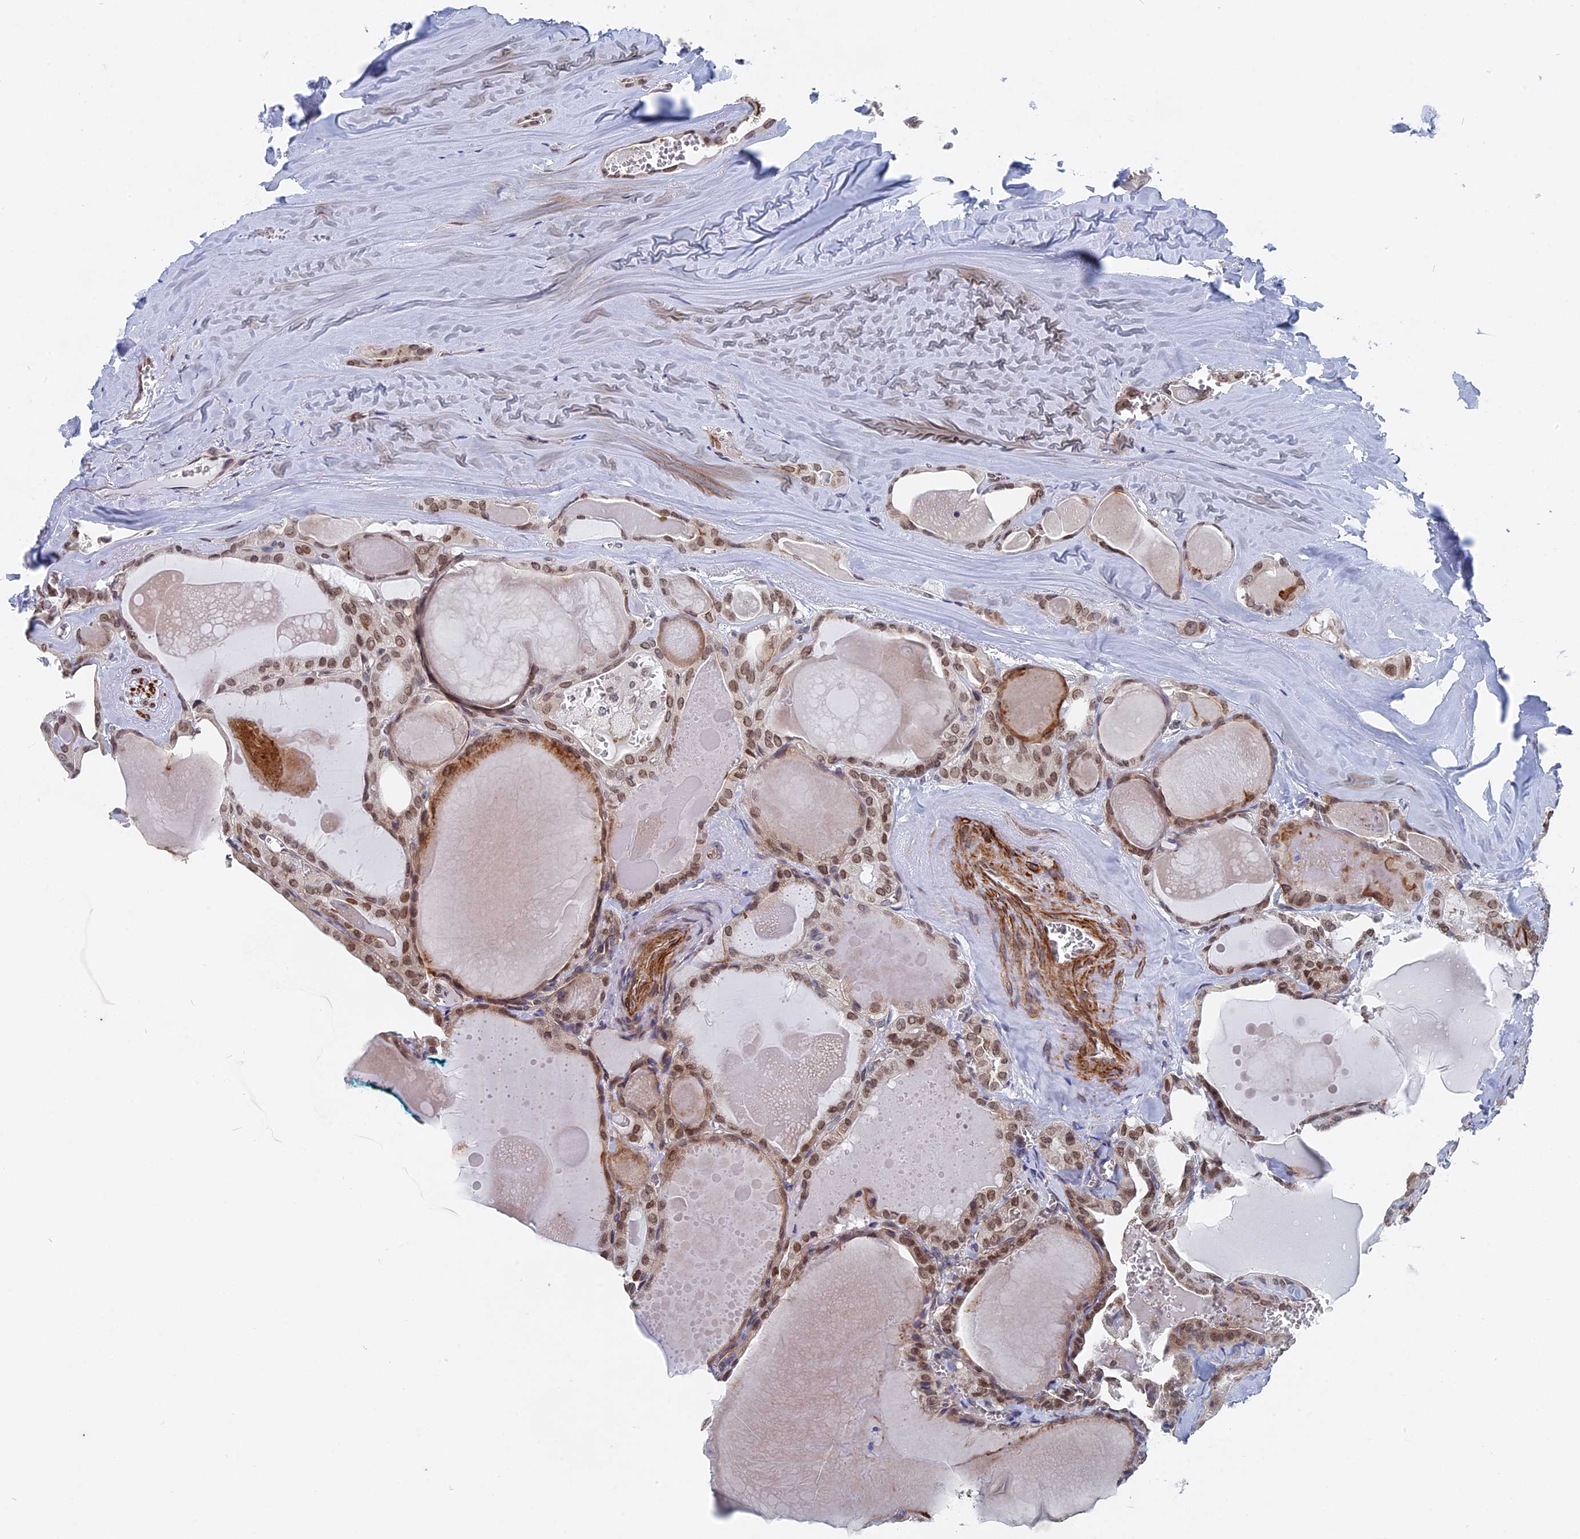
{"staining": {"intensity": "moderate", "quantity": ">75%", "location": "nuclear"}, "tissue": "thyroid cancer", "cell_type": "Tumor cells", "image_type": "cancer", "snomed": [{"axis": "morphology", "description": "Papillary adenocarcinoma, NOS"}, {"axis": "topography", "description": "Thyroid gland"}], "caption": "IHC micrograph of human thyroid cancer stained for a protein (brown), which exhibits medium levels of moderate nuclear expression in approximately >75% of tumor cells.", "gene": "MTRF1", "patient": {"sex": "male", "age": 52}}